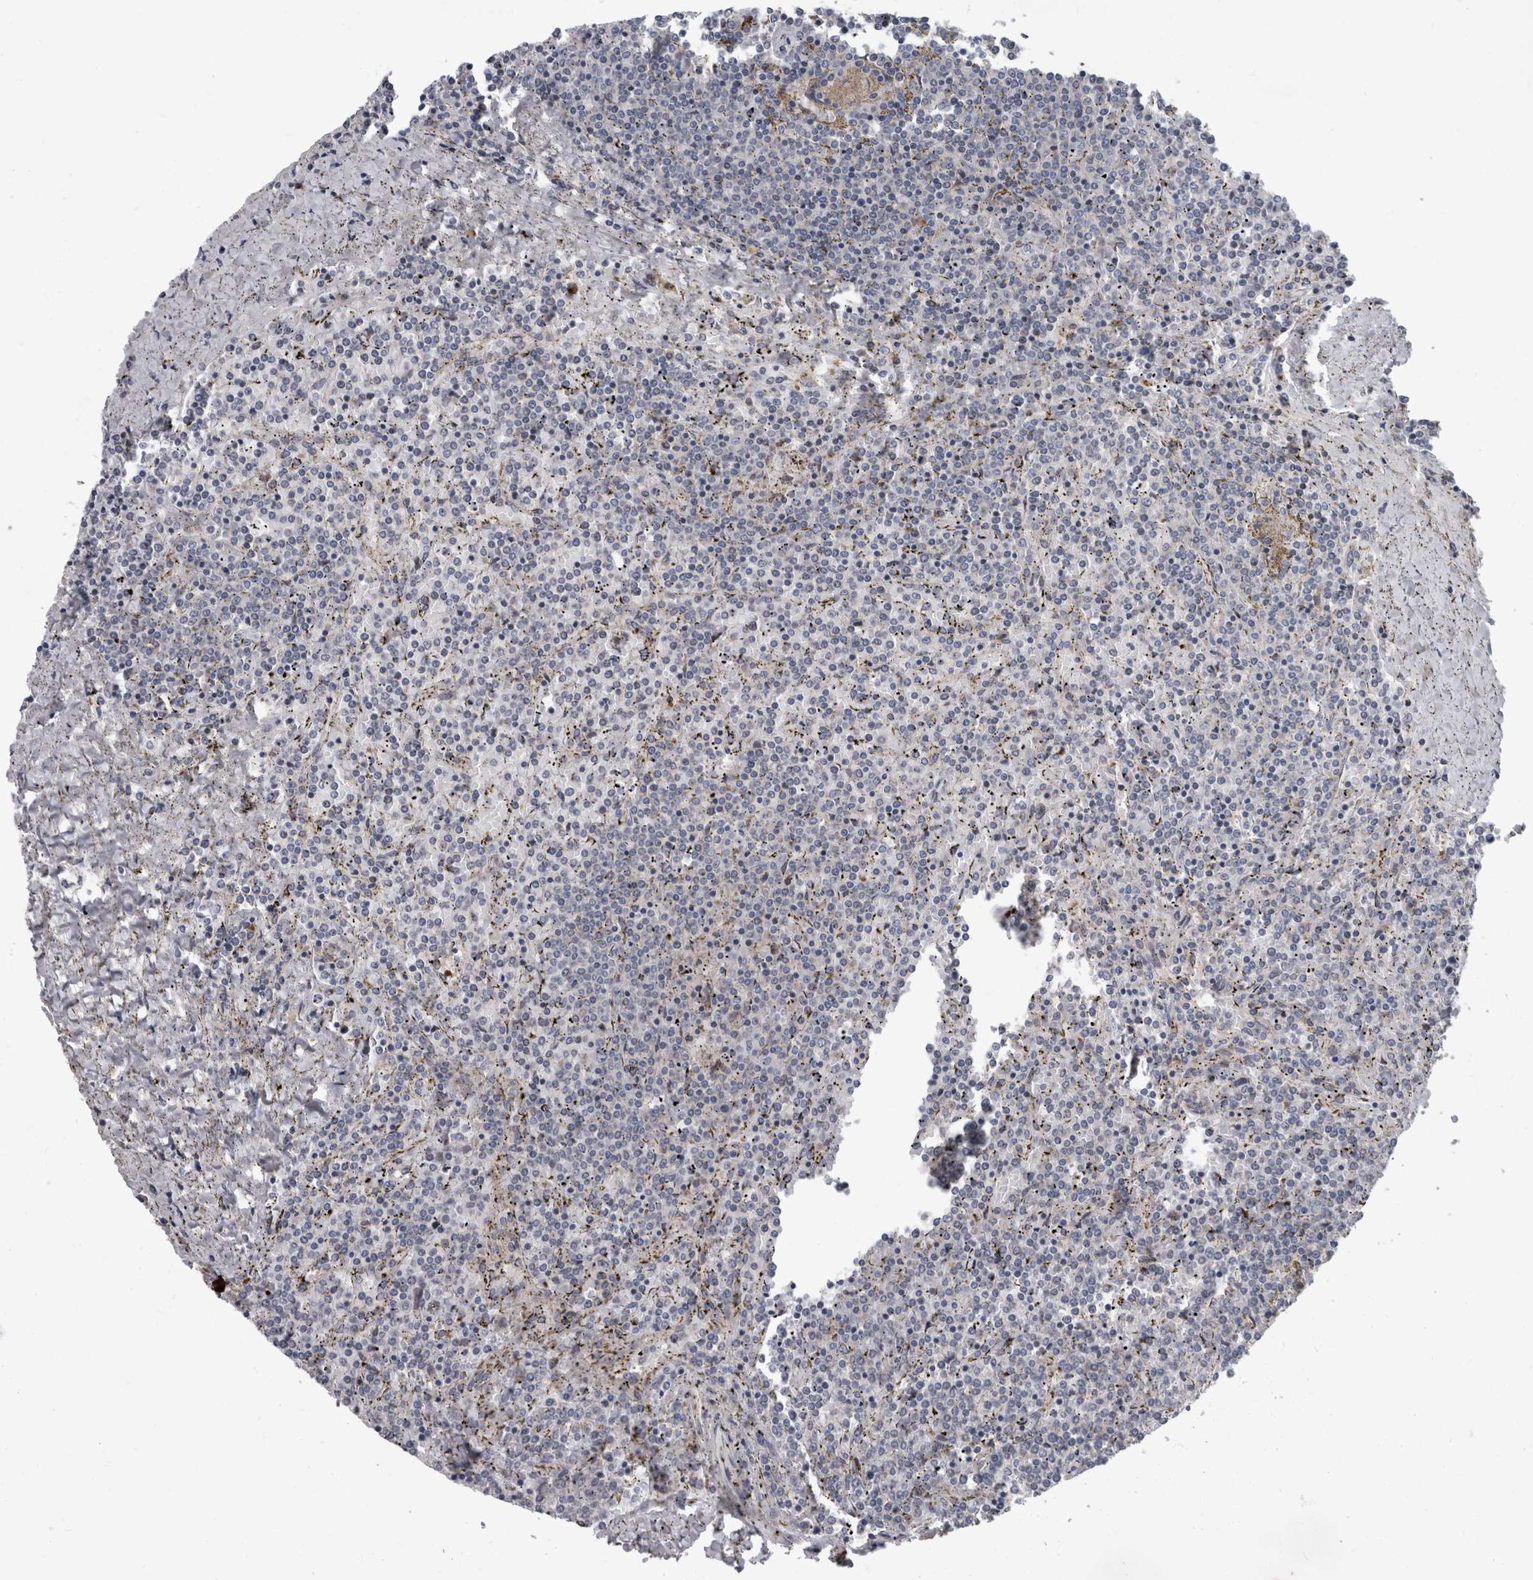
{"staining": {"intensity": "negative", "quantity": "none", "location": "none"}, "tissue": "lymphoma", "cell_type": "Tumor cells", "image_type": "cancer", "snomed": [{"axis": "morphology", "description": "Malignant lymphoma, non-Hodgkin's type, Low grade"}, {"axis": "topography", "description": "Spleen"}], "caption": "A photomicrograph of lymphoma stained for a protein exhibits no brown staining in tumor cells.", "gene": "CDC42BPG", "patient": {"sex": "female", "age": 19}}